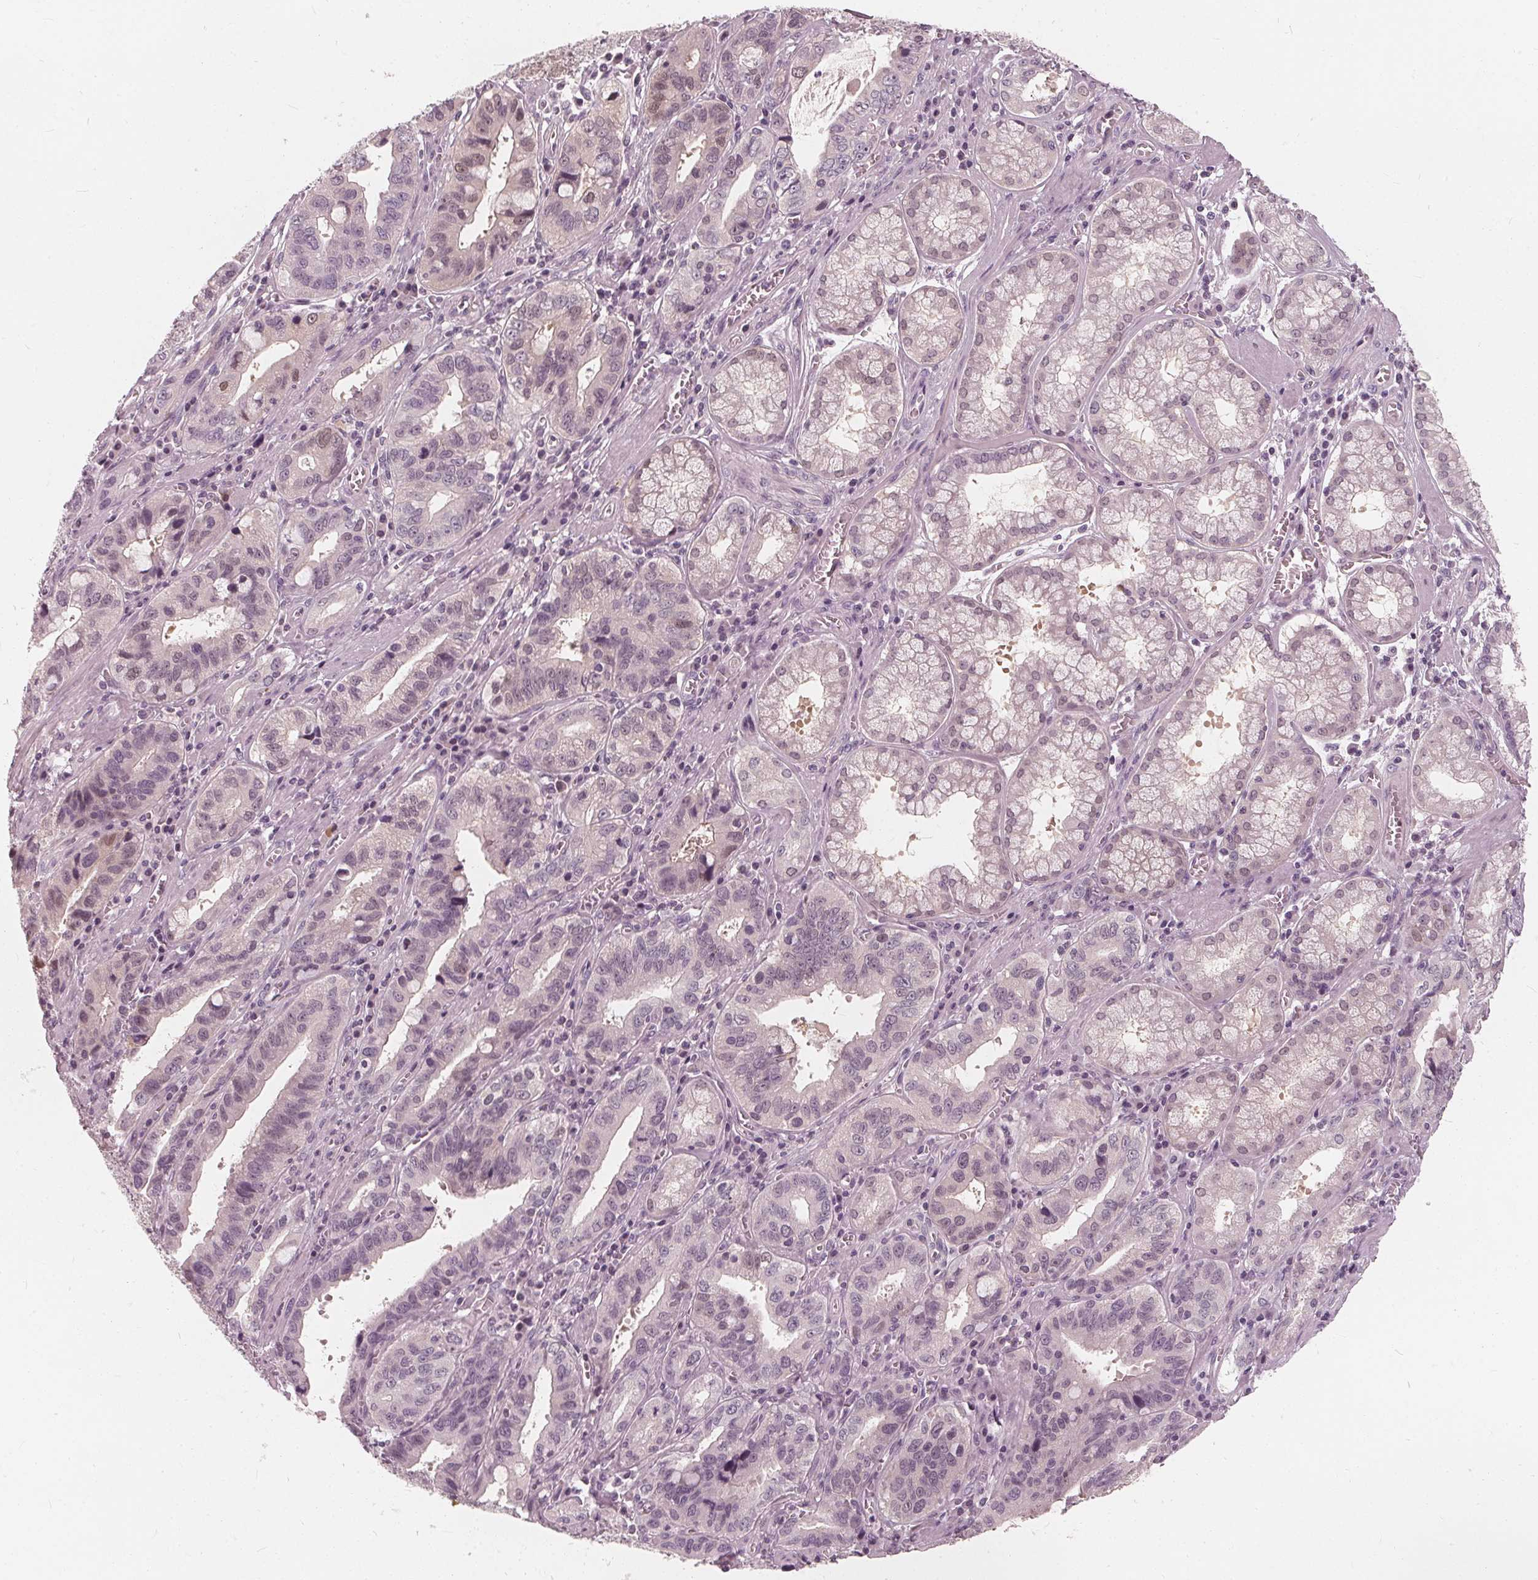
{"staining": {"intensity": "negative", "quantity": "none", "location": "none"}, "tissue": "stomach cancer", "cell_type": "Tumor cells", "image_type": "cancer", "snomed": [{"axis": "morphology", "description": "Adenocarcinoma, NOS"}, {"axis": "topography", "description": "Stomach, lower"}], "caption": "Histopathology image shows no protein positivity in tumor cells of stomach cancer (adenocarcinoma) tissue.", "gene": "SAT2", "patient": {"sex": "female", "age": 76}}